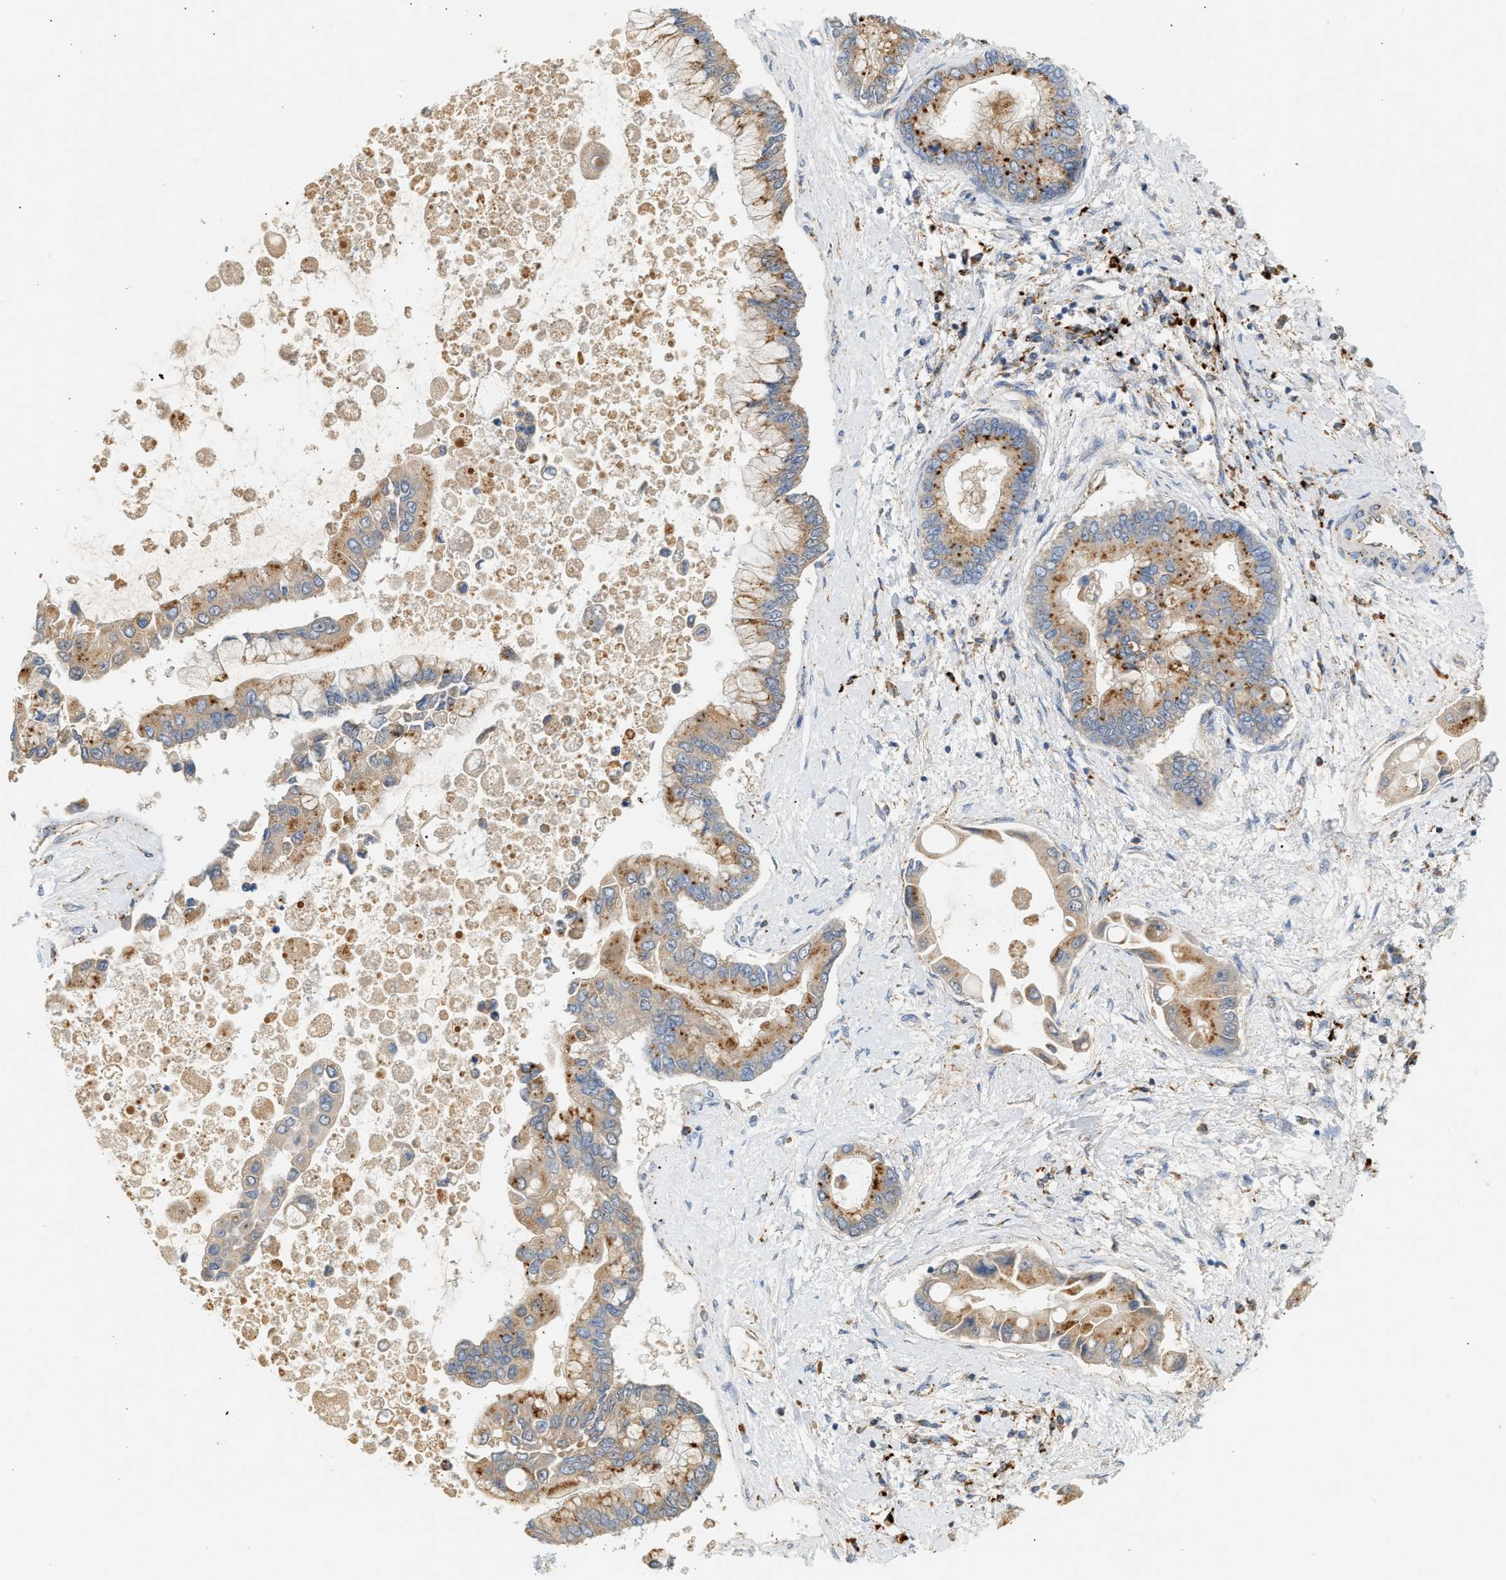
{"staining": {"intensity": "moderate", "quantity": ">75%", "location": "cytoplasmic/membranous"}, "tissue": "liver cancer", "cell_type": "Tumor cells", "image_type": "cancer", "snomed": [{"axis": "morphology", "description": "Cholangiocarcinoma"}, {"axis": "topography", "description": "Liver"}], "caption": "This is a micrograph of IHC staining of cholangiocarcinoma (liver), which shows moderate positivity in the cytoplasmic/membranous of tumor cells.", "gene": "ENTHD1", "patient": {"sex": "male", "age": 50}}